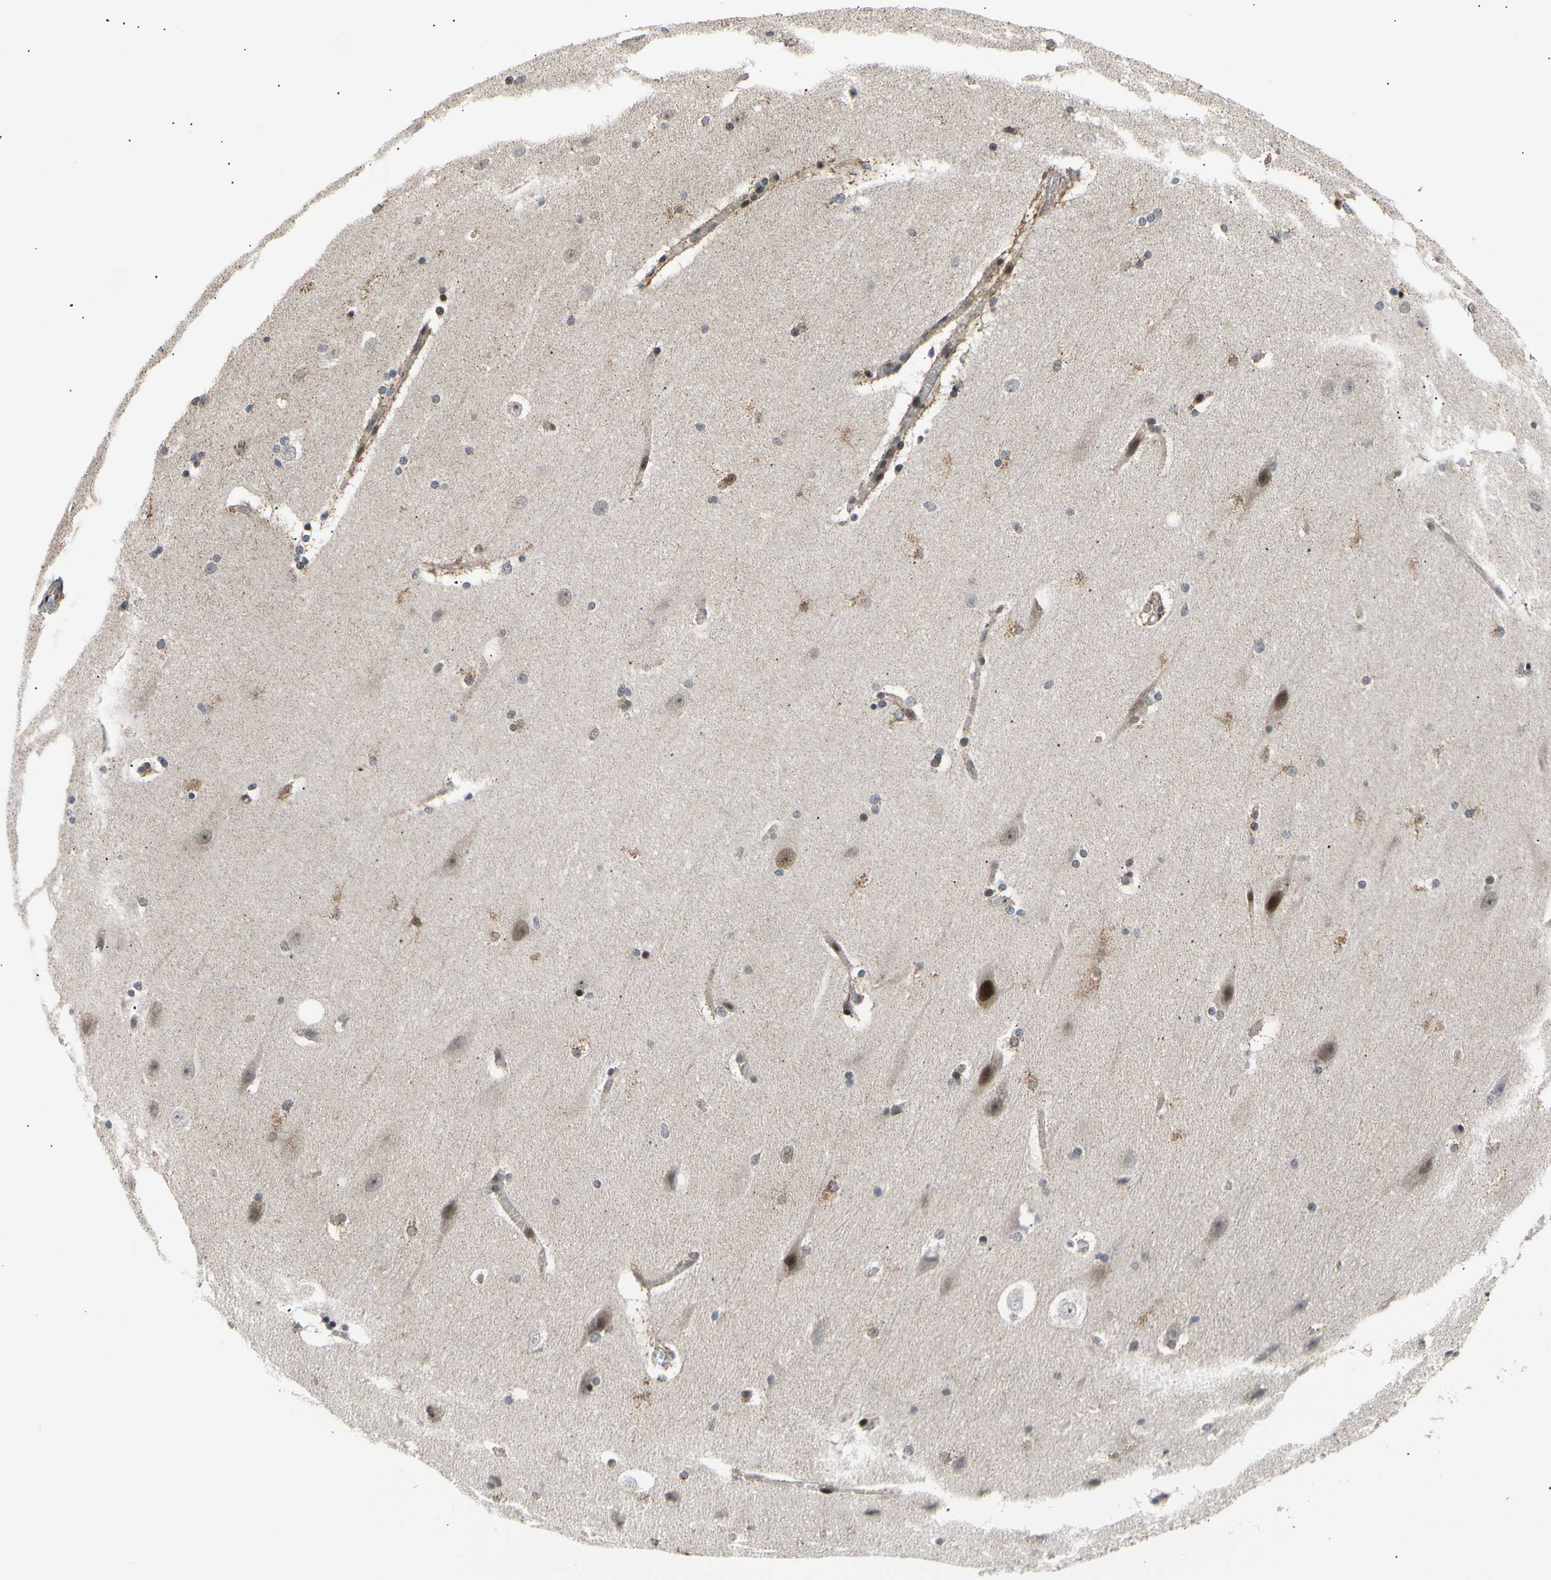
{"staining": {"intensity": "negative", "quantity": "none", "location": "none"}, "tissue": "cerebral cortex", "cell_type": "Endothelial cells", "image_type": "normal", "snomed": [{"axis": "morphology", "description": "Normal tissue, NOS"}, {"axis": "topography", "description": "Cerebral cortex"}, {"axis": "topography", "description": "Hippocampus"}], "caption": "Endothelial cells are negative for protein expression in normal human cerebral cortex. Nuclei are stained in blue.", "gene": "E2F1", "patient": {"sex": "female", "age": 19}}